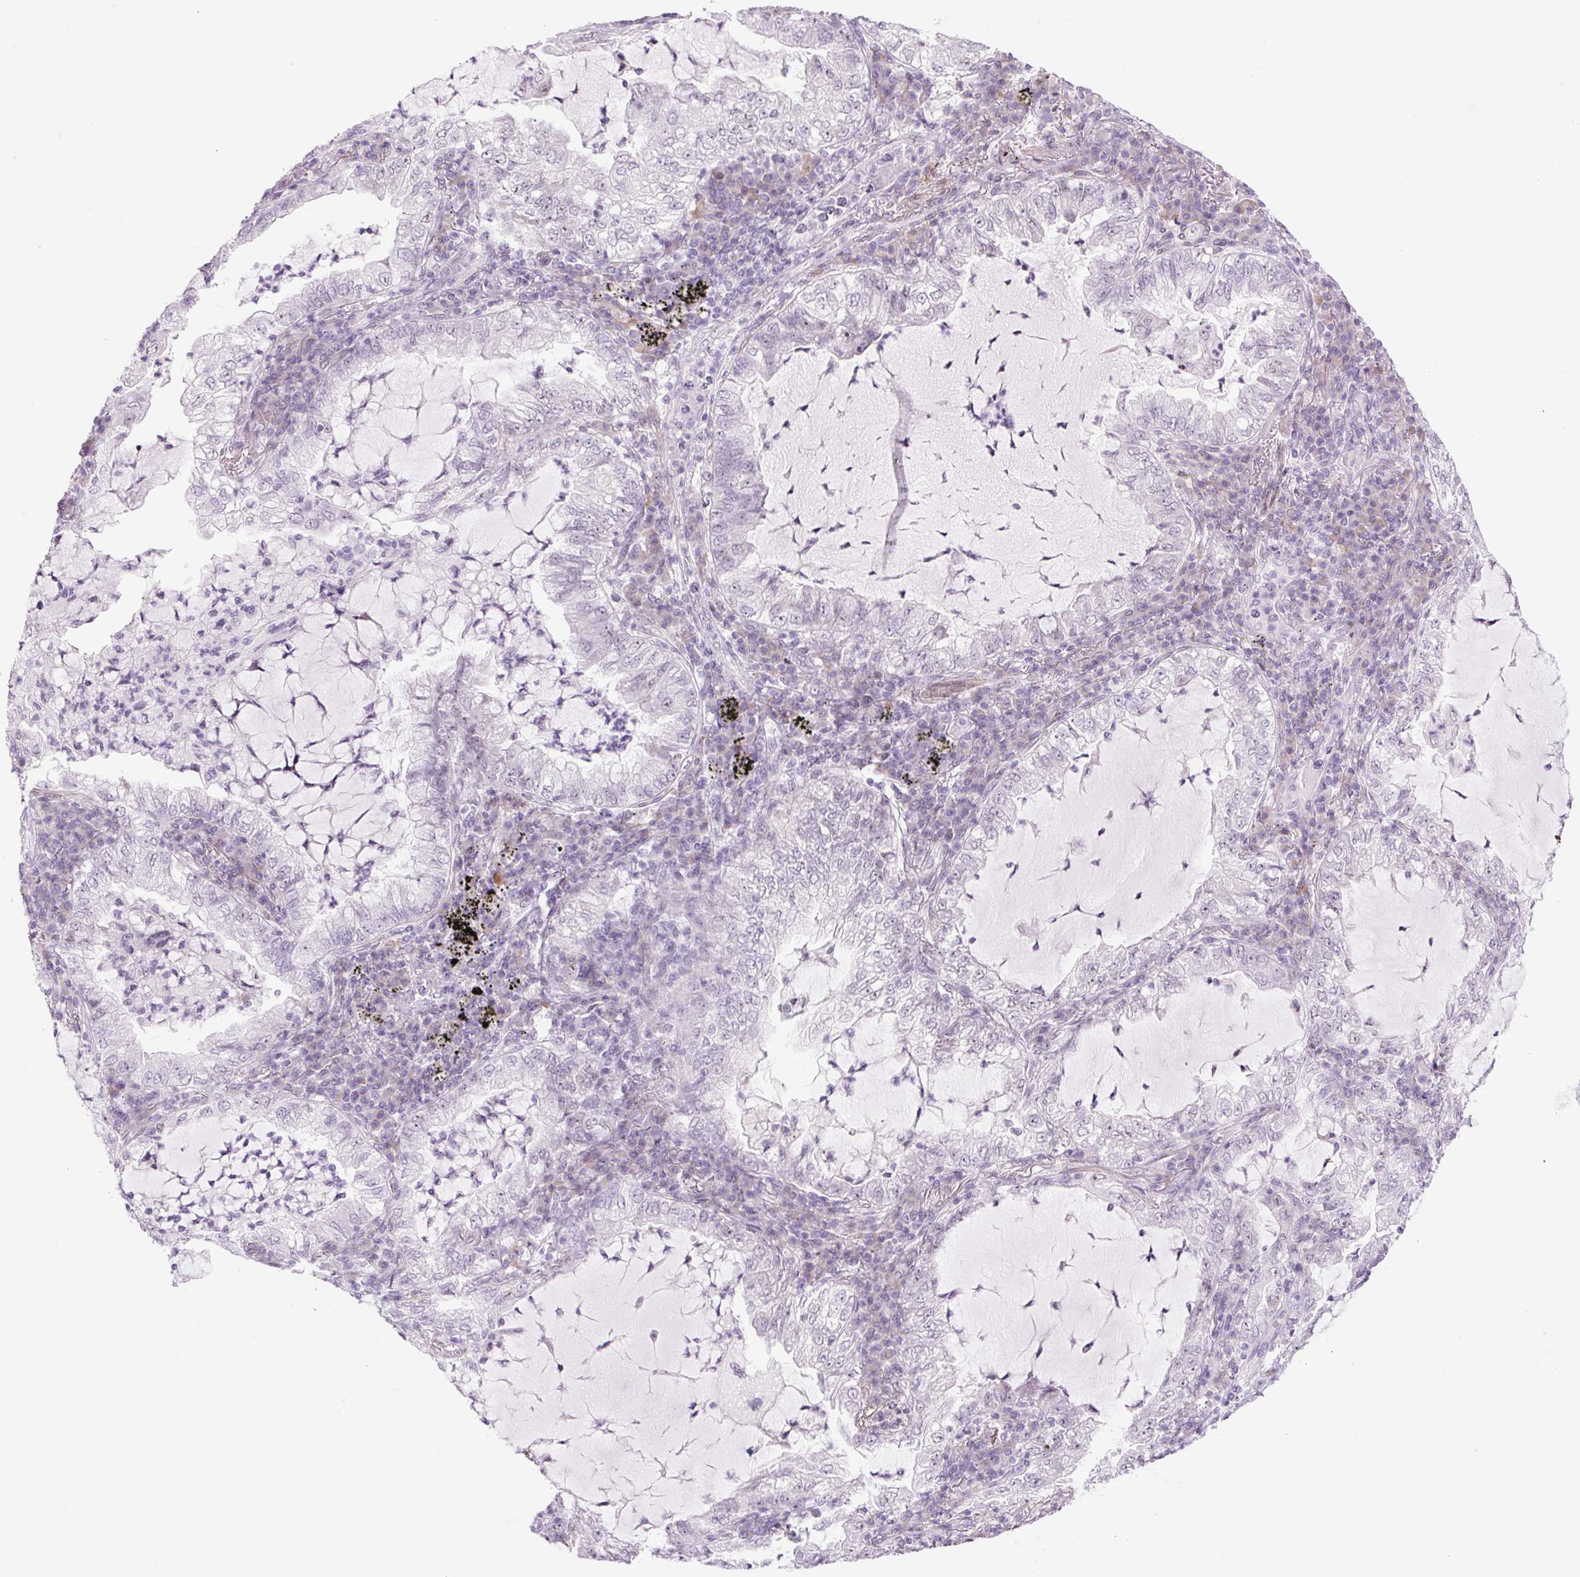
{"staining": {"intensity": "negative", "quantity": "none", "location": "none"}, "tissue": "lung cancer", "cell_type": "Tumor cells", "image_type": "cancer", "snomed": [{"axis": "morphology", "description": "Adenocarcinoma, NOS"}, {"axis": "topography", "description": "Lung"}], "caption": "High power microscopy micrograph of an IHC micrograph of lung cancer, revealing no significant positivity in tumor cells. The staining is performed using DAB brown chromogen with nuclei counter-stained in using hematoxylin.", "gene": "RRS1", "patient": {"sex": "female", "age": 73}}